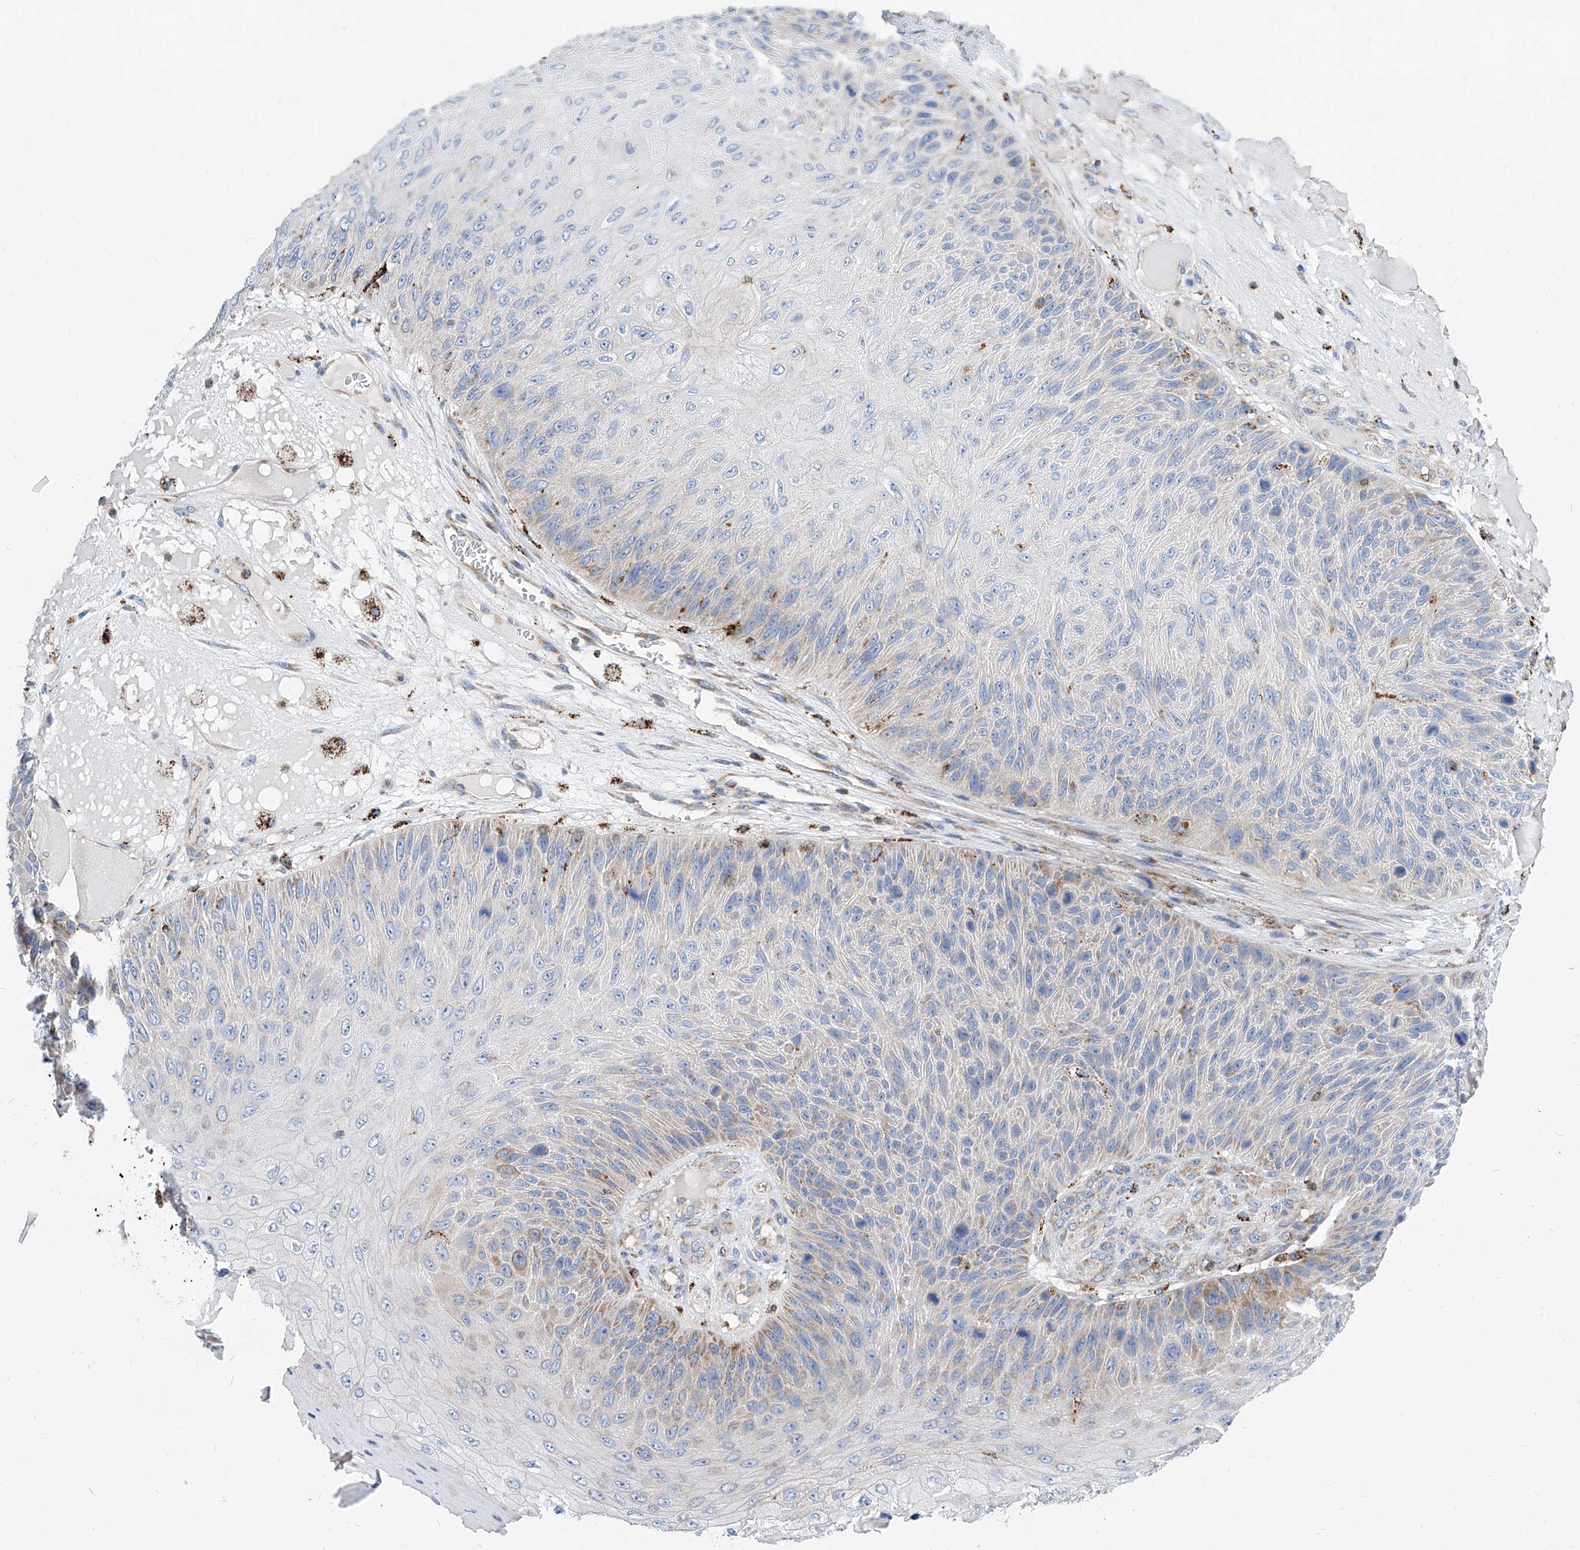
{"staining": {"intensity": "weak", "quantity": "<25%", "location": "cytoplasmic/membranous"}, "tissue": "skin cancer", "cell_type": "Tumor cells", "image_type": "cancer", "snomed": [{"axis": "morphology", "description": "Squamous cell carcinoma, NOS"}, {"axis": "topography", "description": "Skin"}], "caption": "The image reveals no staining of tumor cells in skin cancer (squamous cell carcinoma).", "gene": "CPNE5", "patient": {"sex": "female", "age": 88}}